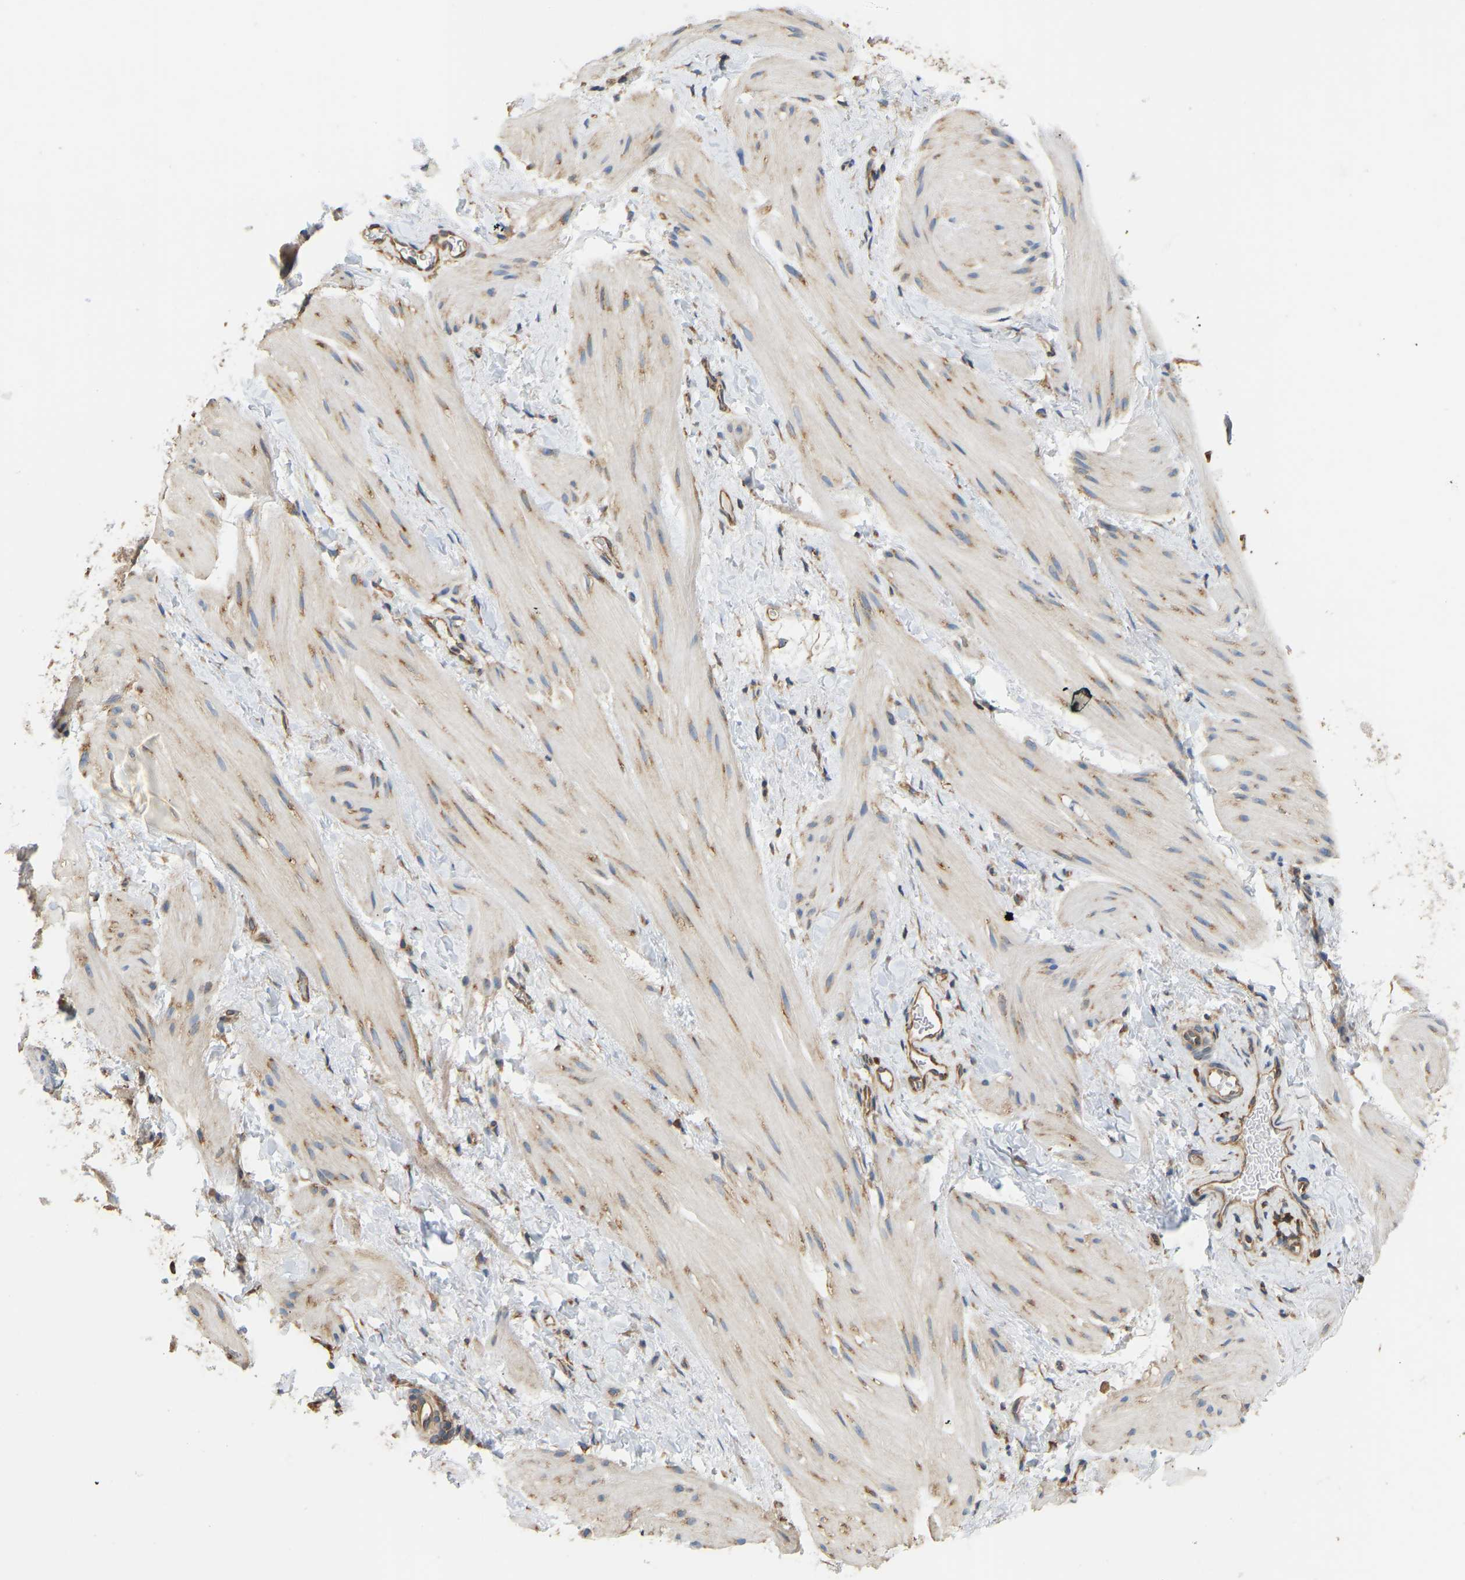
{"staining": {"intensity": "moderate", "quantity": "25%-75%", "location": "cytoplasmic/membranous"}, "tissue": "smooth muscle", "cell_type": "Smooth muscle cells", "image_type": "normal", "snomed": [{"axis": "morphology", "description": "Normal tissue, NOS"}, {"axis": "topography", "description": "Smooth muscle"}], "caption": "DAB (3,3'-diaminobenzidine) immunohistochemical staining of normal human smooth muscle reveals moderate cytoplasmic/membranous protein staining in approximately 25%-75% of smooth muscle cells.", "gene": "RPS6KB2", "patient": {"sex": "male", "age": 16}}